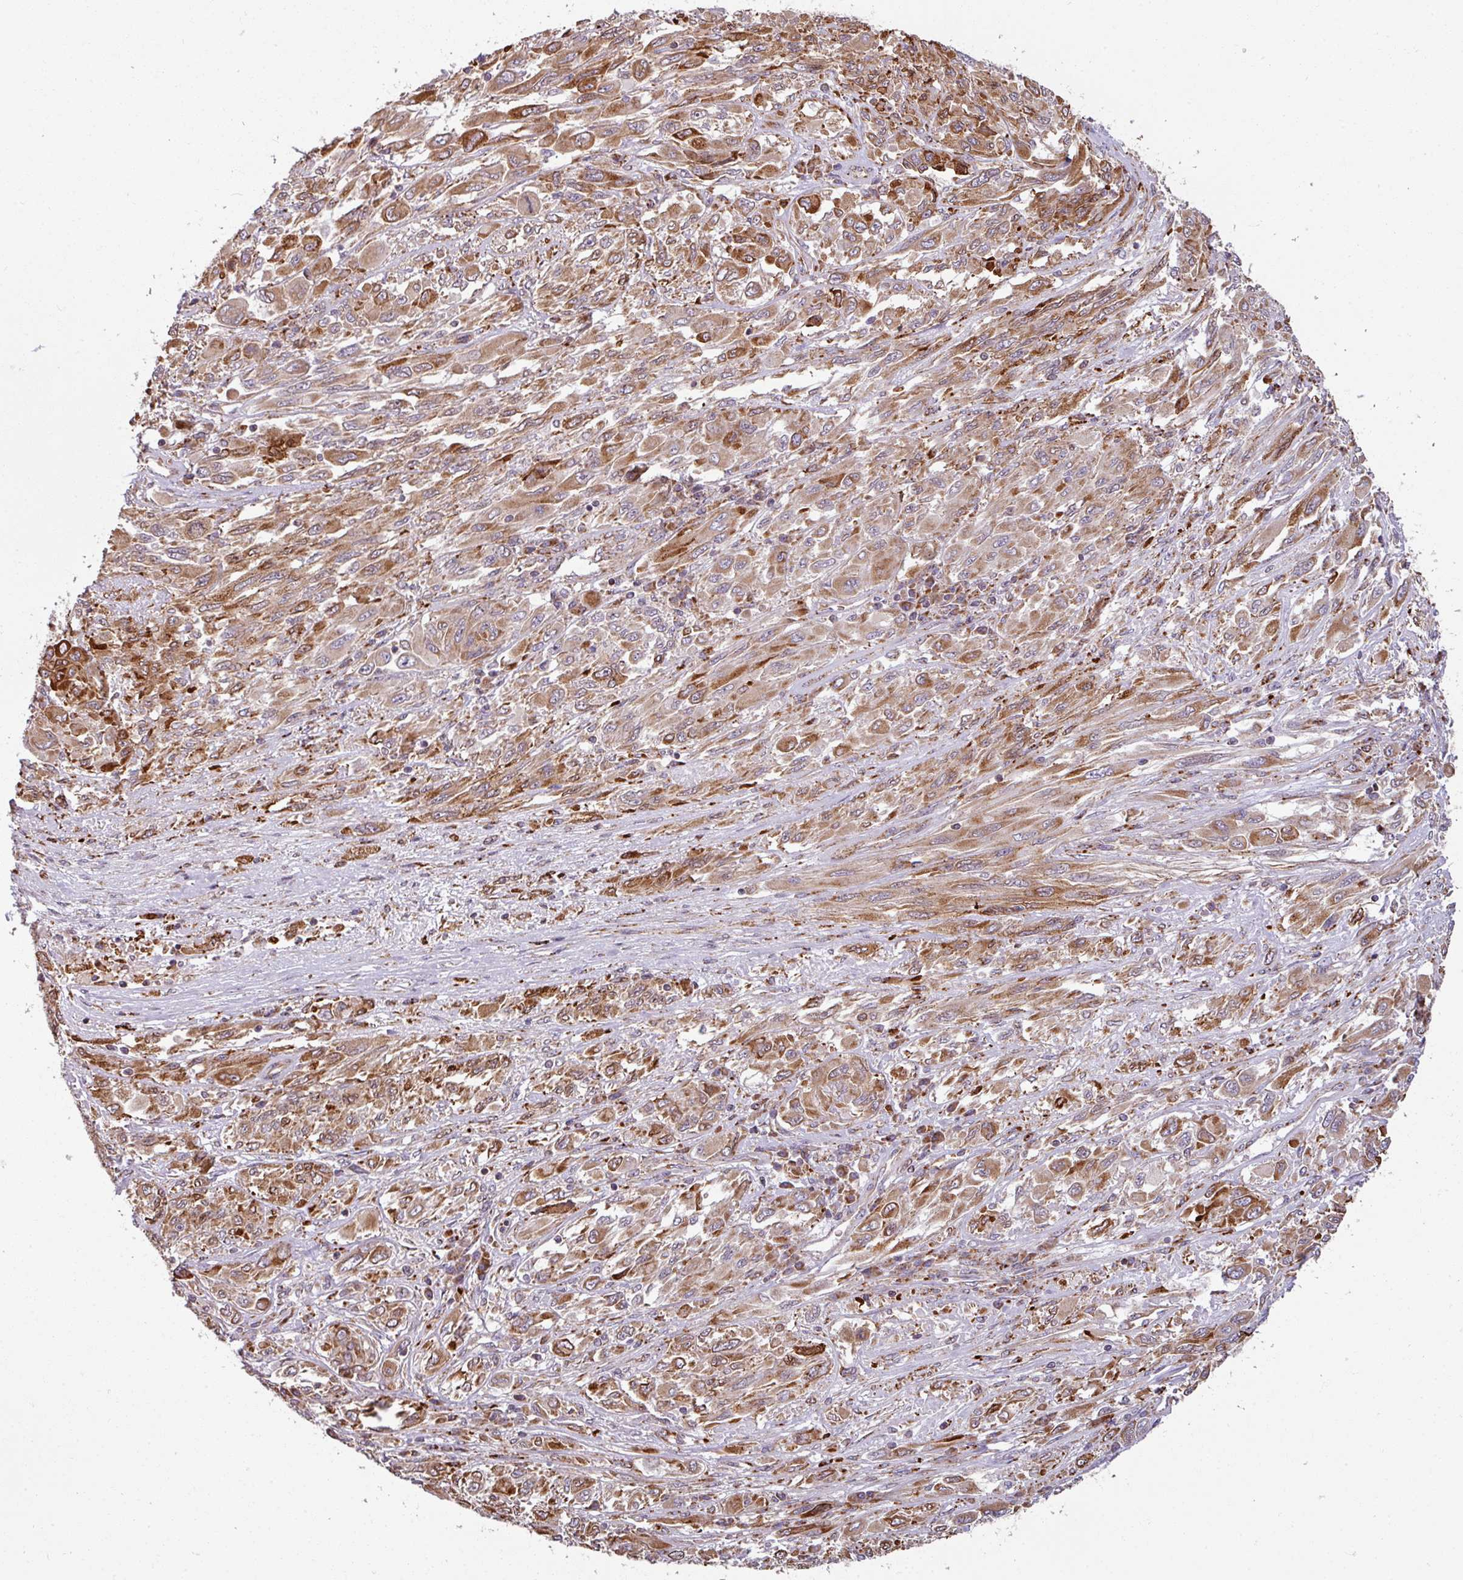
{"staining": {"intensity": "moderate", "quantity": ">75%", "location": "cytoplasmic/membranous"}, "tissue": "melanoma", "cell_type": "Tumor cells", "image_type": "cancer", "snomed": [{"axis": "morphology", "description": "Malignant melanoma, NOS"}, {"axis": "topography", "description": "Skin"}], "caption": "The histopathology image displays a brown stain indicating the presence of a protein in the cytoplasmic/membranous of tumor cells in malignant melanoma.", "gene": "MAGT1", "patient": {"sex": "female", "age": 91}}